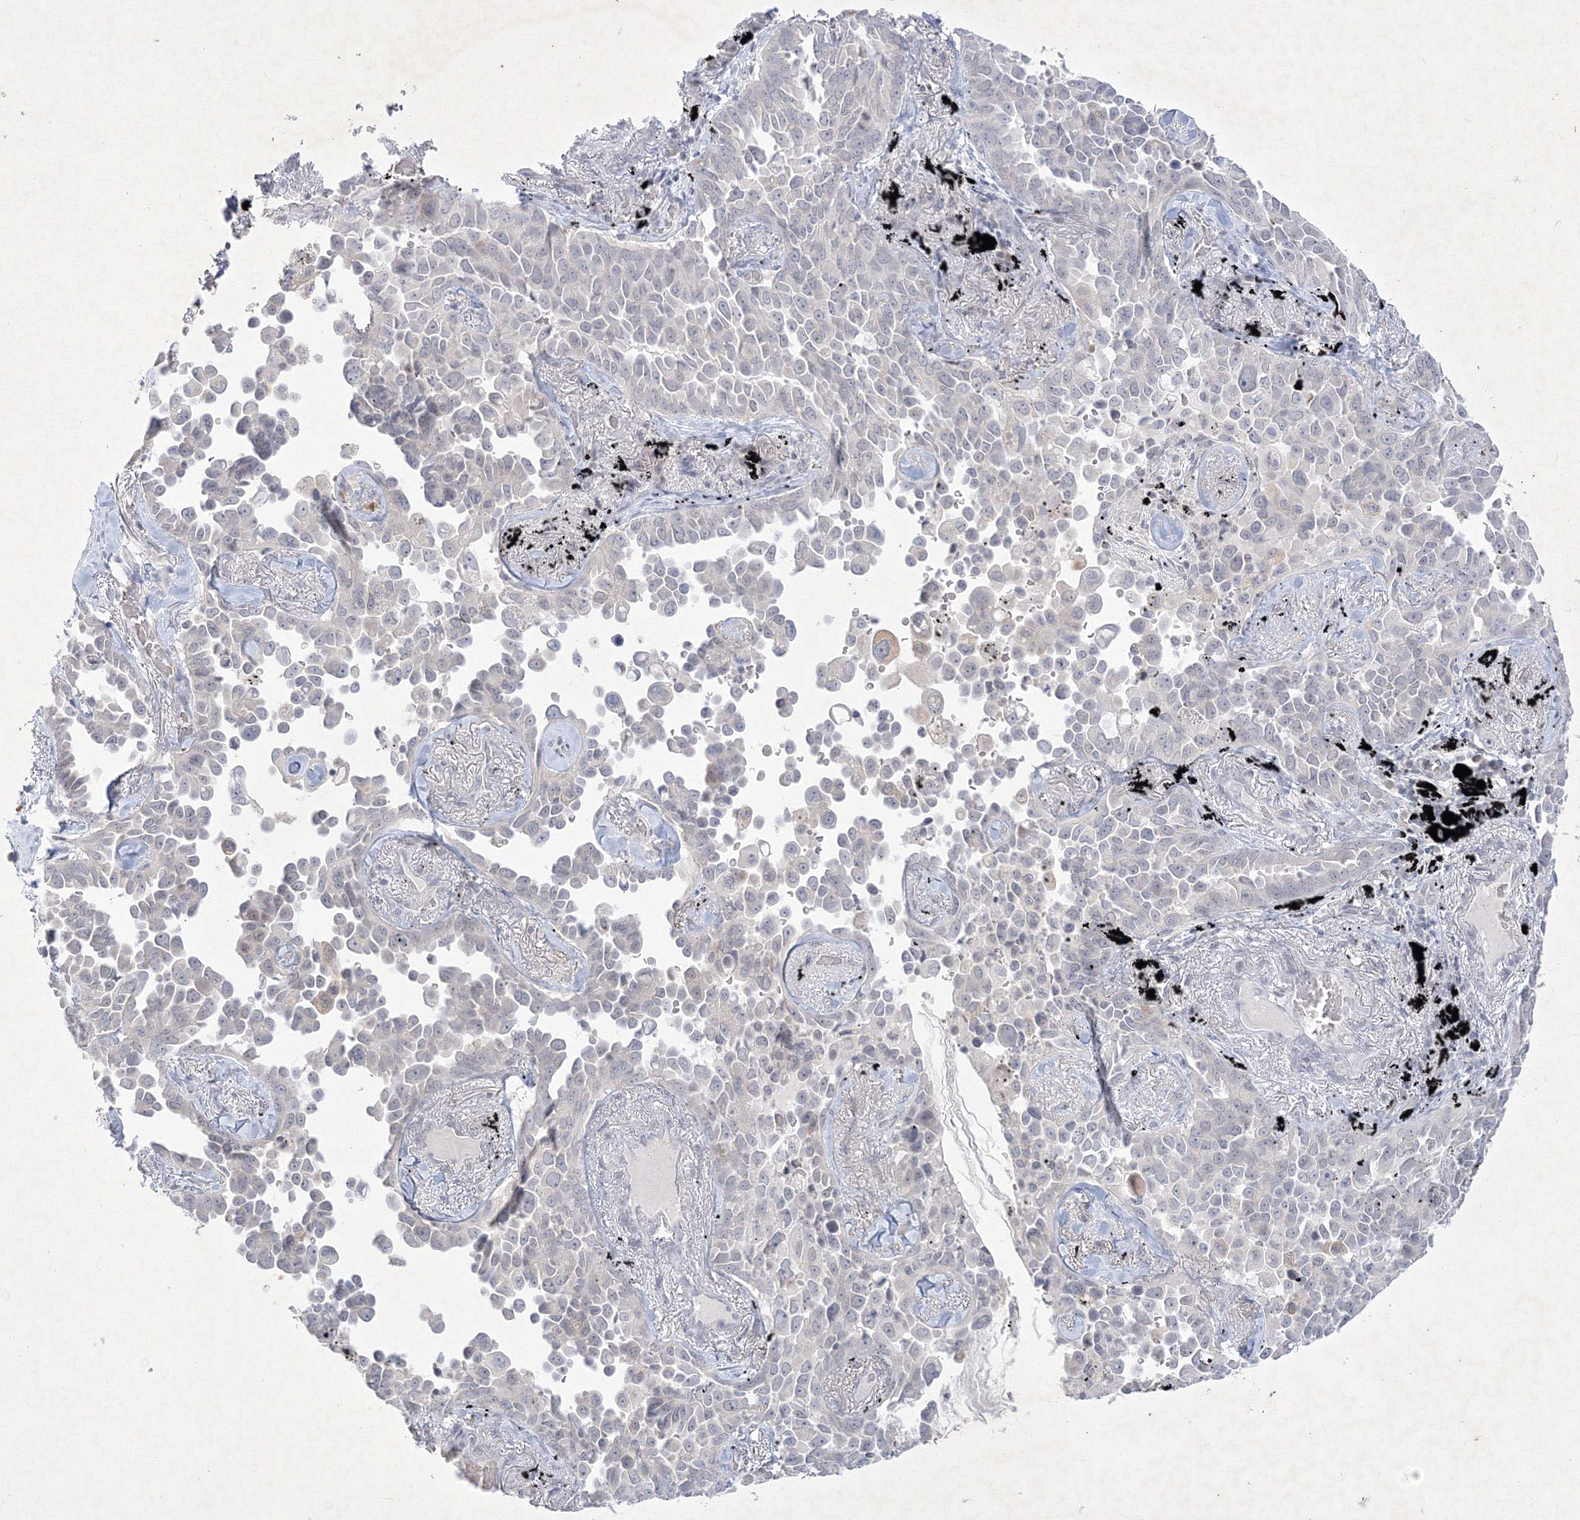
{"staining": {"intensity": "negative", "quantity": "none", "location": "none"}, "tissue": "lung cancer", "cell_type": "Tumor cells", "image_type": "cancer", "snomed": [{"axis": "morphology", "description": "Adenocarcinoma, NOS"}, {"axis": "topography", "description": "Lung"}], "caption": "The histopathology image demonstrates no staining of tumor cells in lung cancer (adenocarcinoma).", "gene": "NXPE3", "patient": {"sex": "female", "age": 67}}